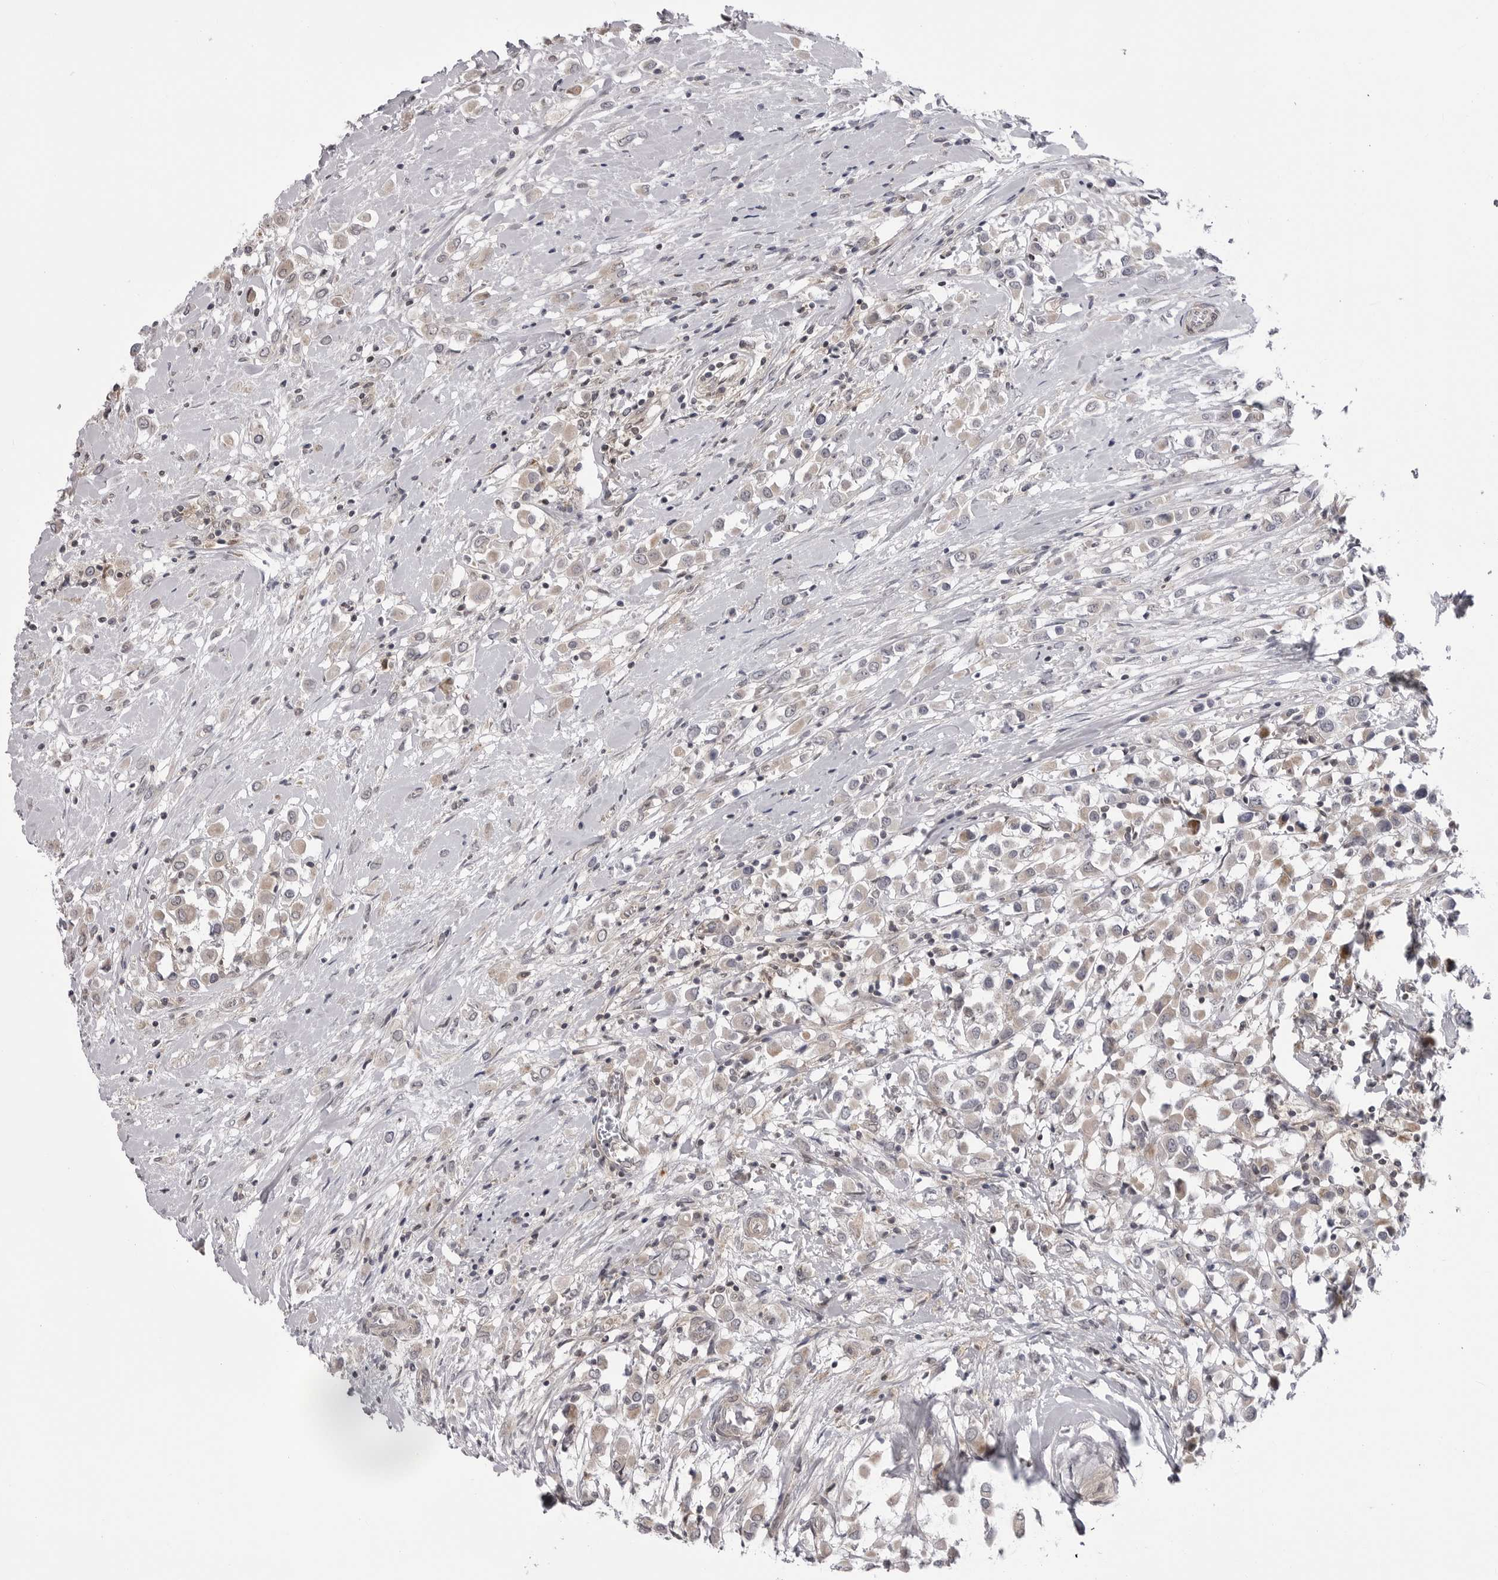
{"staining": {"intensity": "weak", "quantity": "<25%", "location": "cytoplasmic/membranous"}, "tissue": "breast cancer", "cell_type": "Tumor cells", "image_type": "cancer", "snomed": [{"axis": "morphology", "description": "Duct carcinoma"}, {"axis": "topography", "description": "Breast"}], "caption": "This is an IHC histopathology image of human breast cancer (invasive ductal carcinoma). There is no staining in tumor cells.", "gene": "CCDC18", "patient": {"sex": "female", "age": 61}}